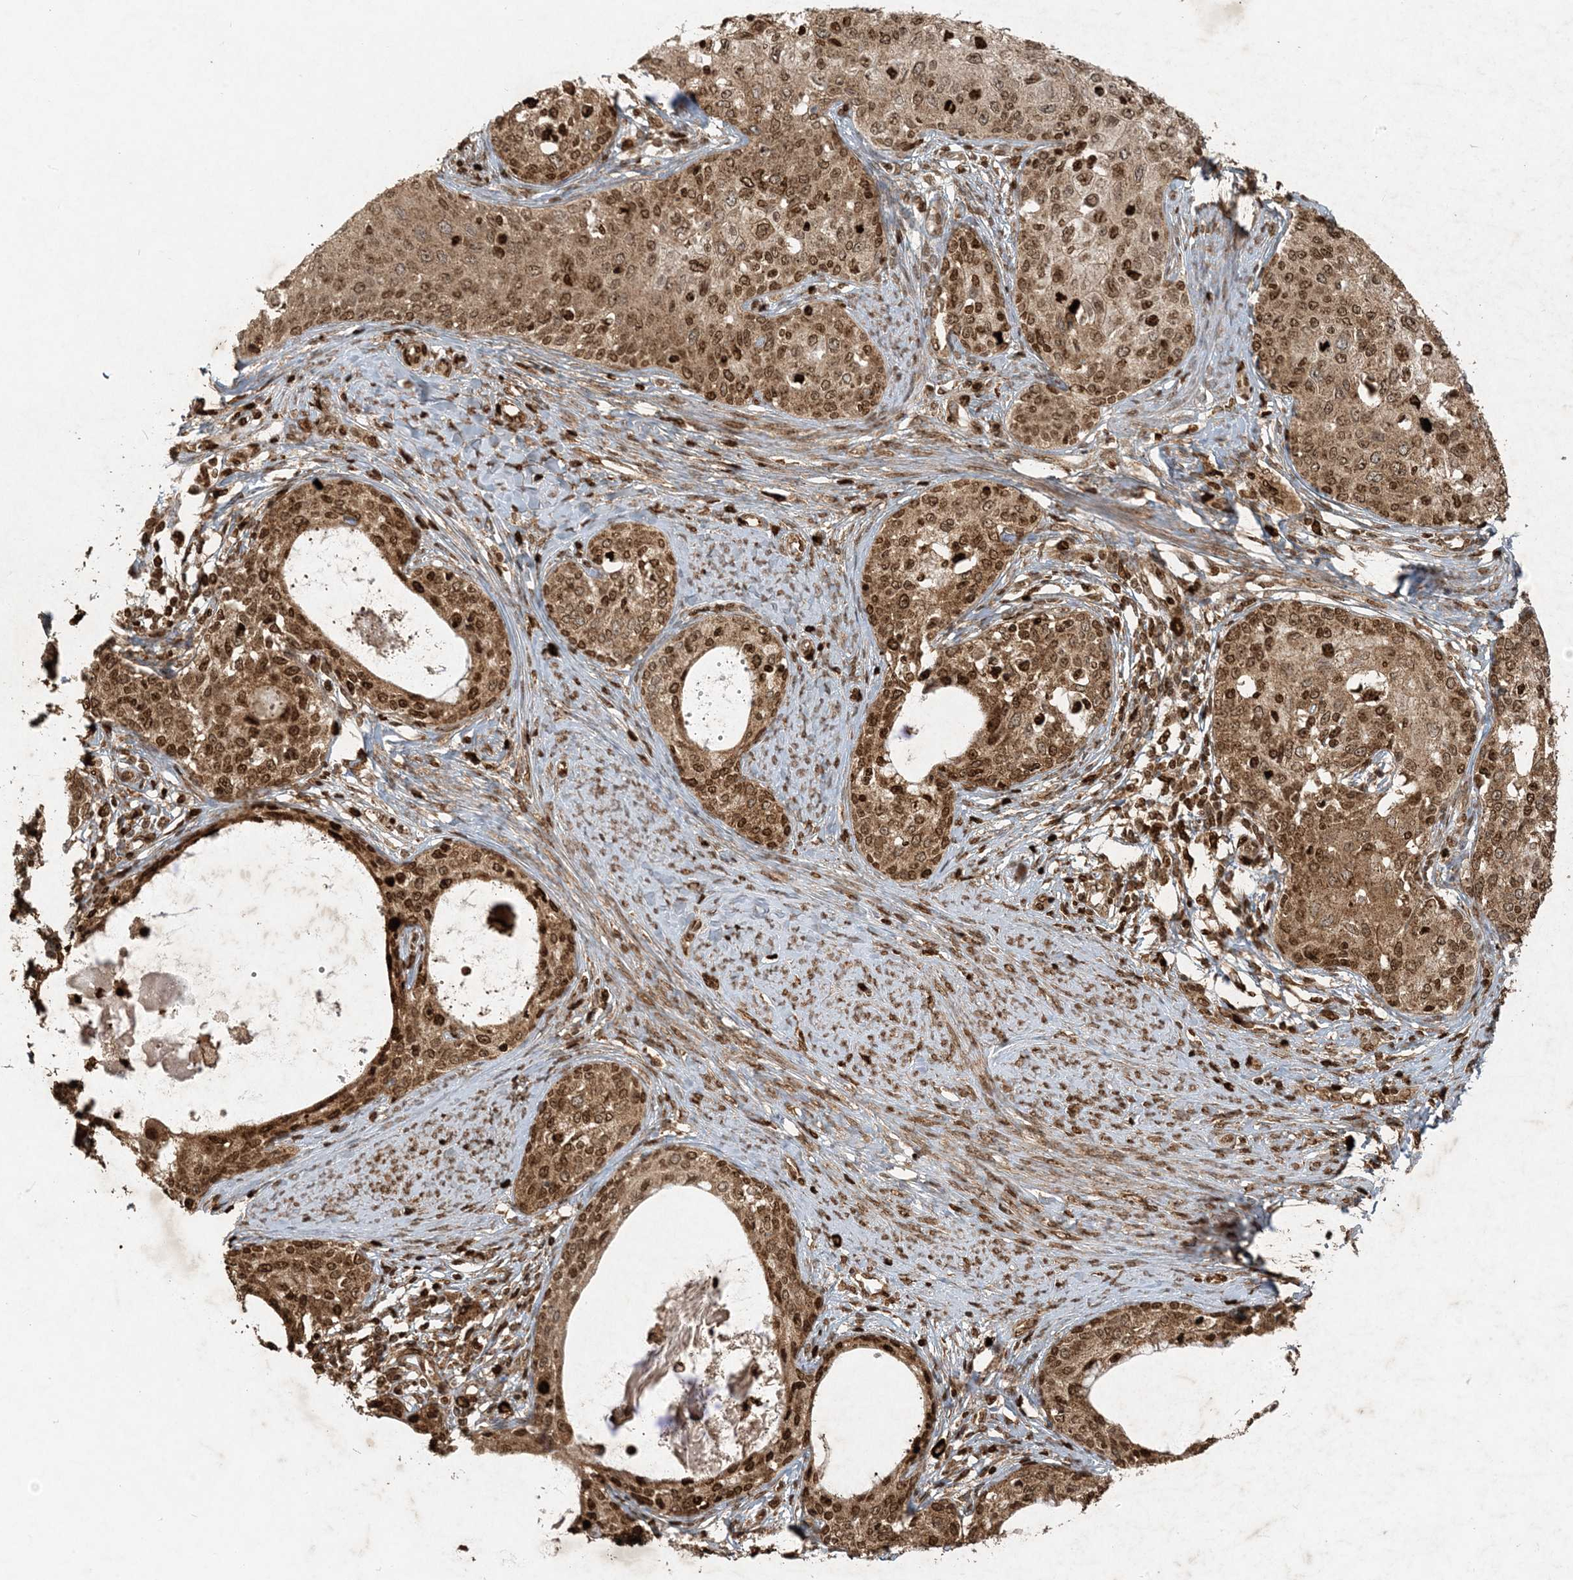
{"staining": {"intensity": "moderate", "quantity": ">75%", "location": "cytoplasmic/membranous,nuclear"}, "tissue": "cervical cancer", "cell_type": "Tumor cells", "image_type": "cancer", "snomed": [{"axis": "morphology", "description": "Squamous cell carcinoma, NOS"}, {"axis": "morphology", "description": "Adenocarcinoma, NOS"}, {"axis": "topography", "description": "Cervix"}], "caption": "Immunohistochemical staining of human adenocarcinoma (cervical) demonstrates medium levels of moderate cytoplasmic/membranous and nuclear staining in approximately >75% of tumor cells. (DAB = brown stain, brightfield microscopy at high magnification).", "gene": "MCOLN1", "patient": {"sex": "female", "age": 52}}